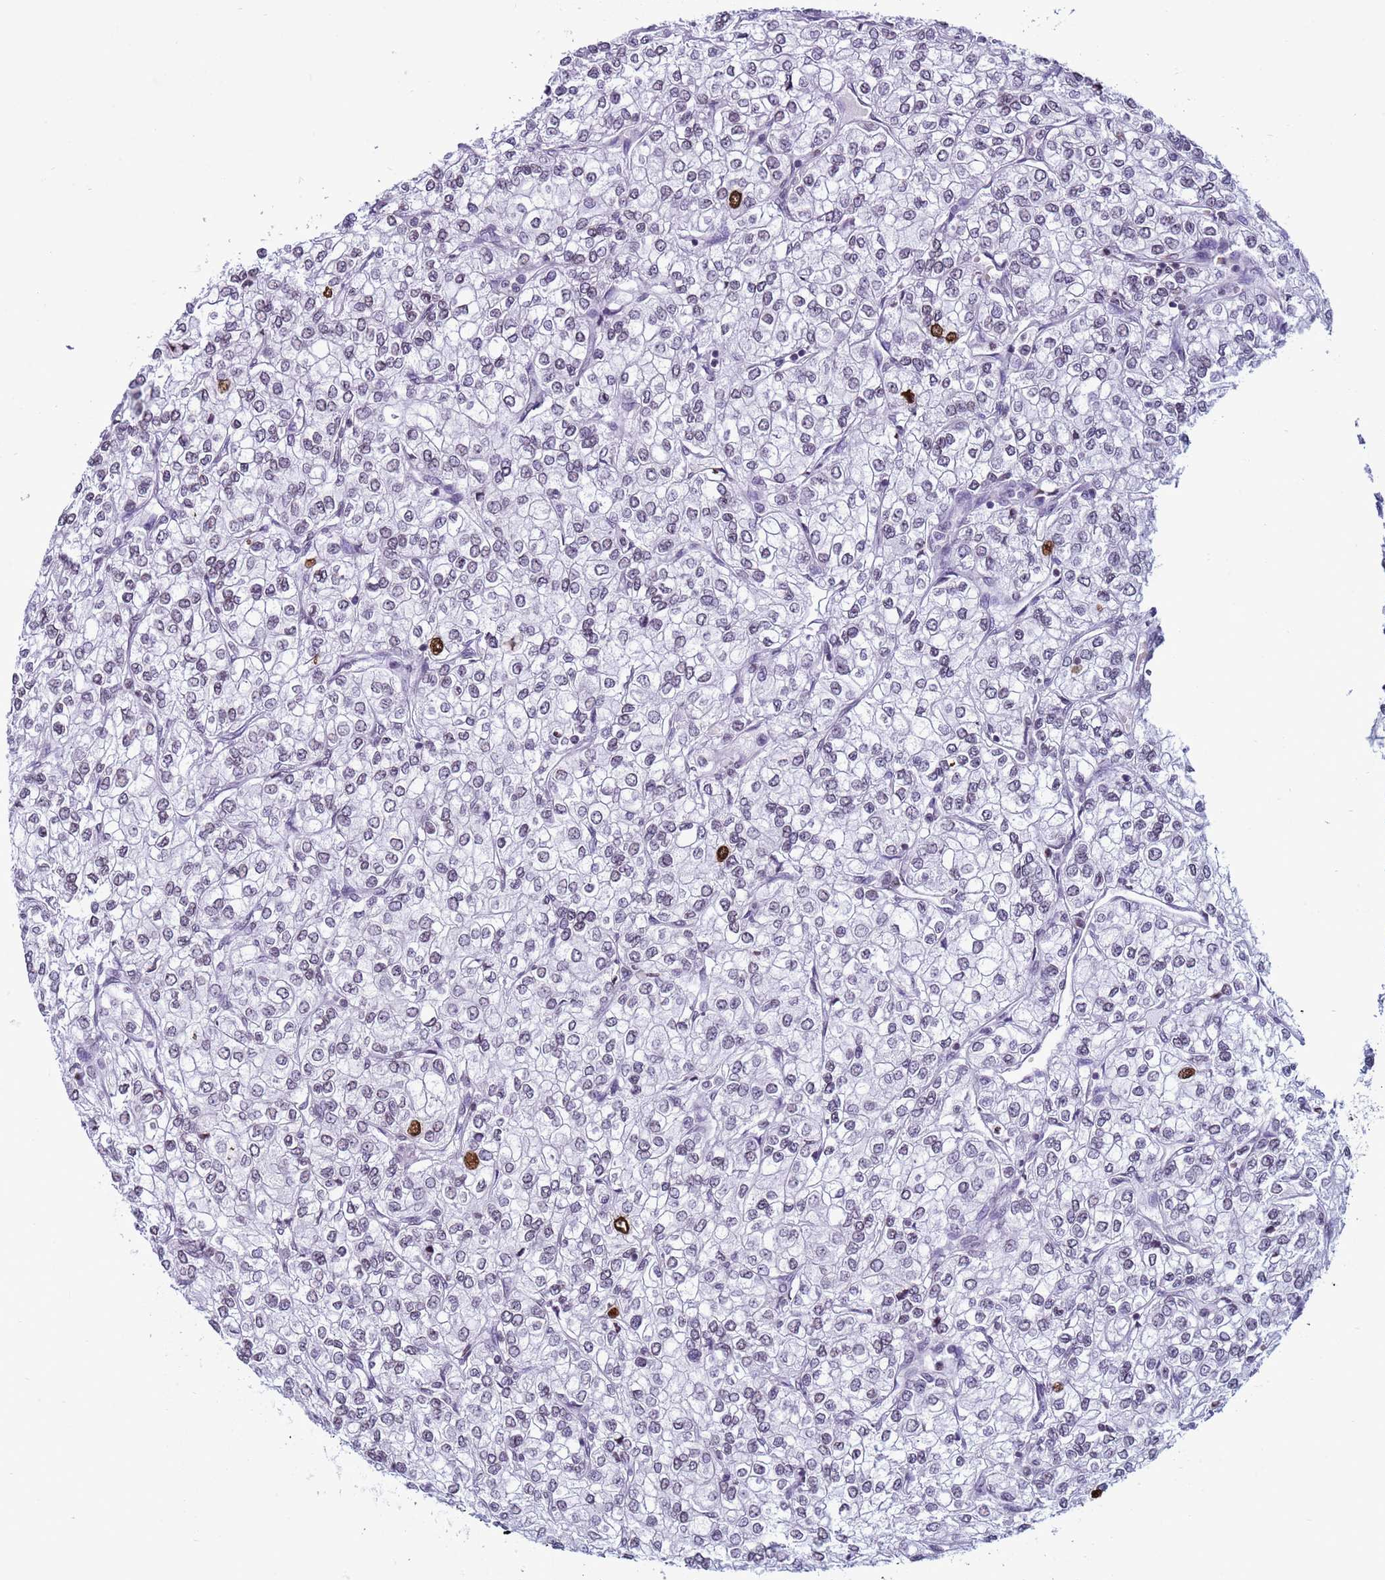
{"staining": {"intensity": "strong", "quantity": "<25%", "location": "nuclear"}, "tissue": "renal cancer", "cell_type": "Tumor cells", "image_type": "cancer", "snomed": [{"axis": "morphology", "description": "Adenocarcinoma, NOS"}, {"axis": "topography", "description": "Kidney"}], "caption": "DAB immunohistochemical staining of human adenocarcinoma (renal) displays strong nuclear protein expression in approximately <25% of tumor cells.", "gene": "H4C8", "patient": {"sex": "male", "age": 80}}